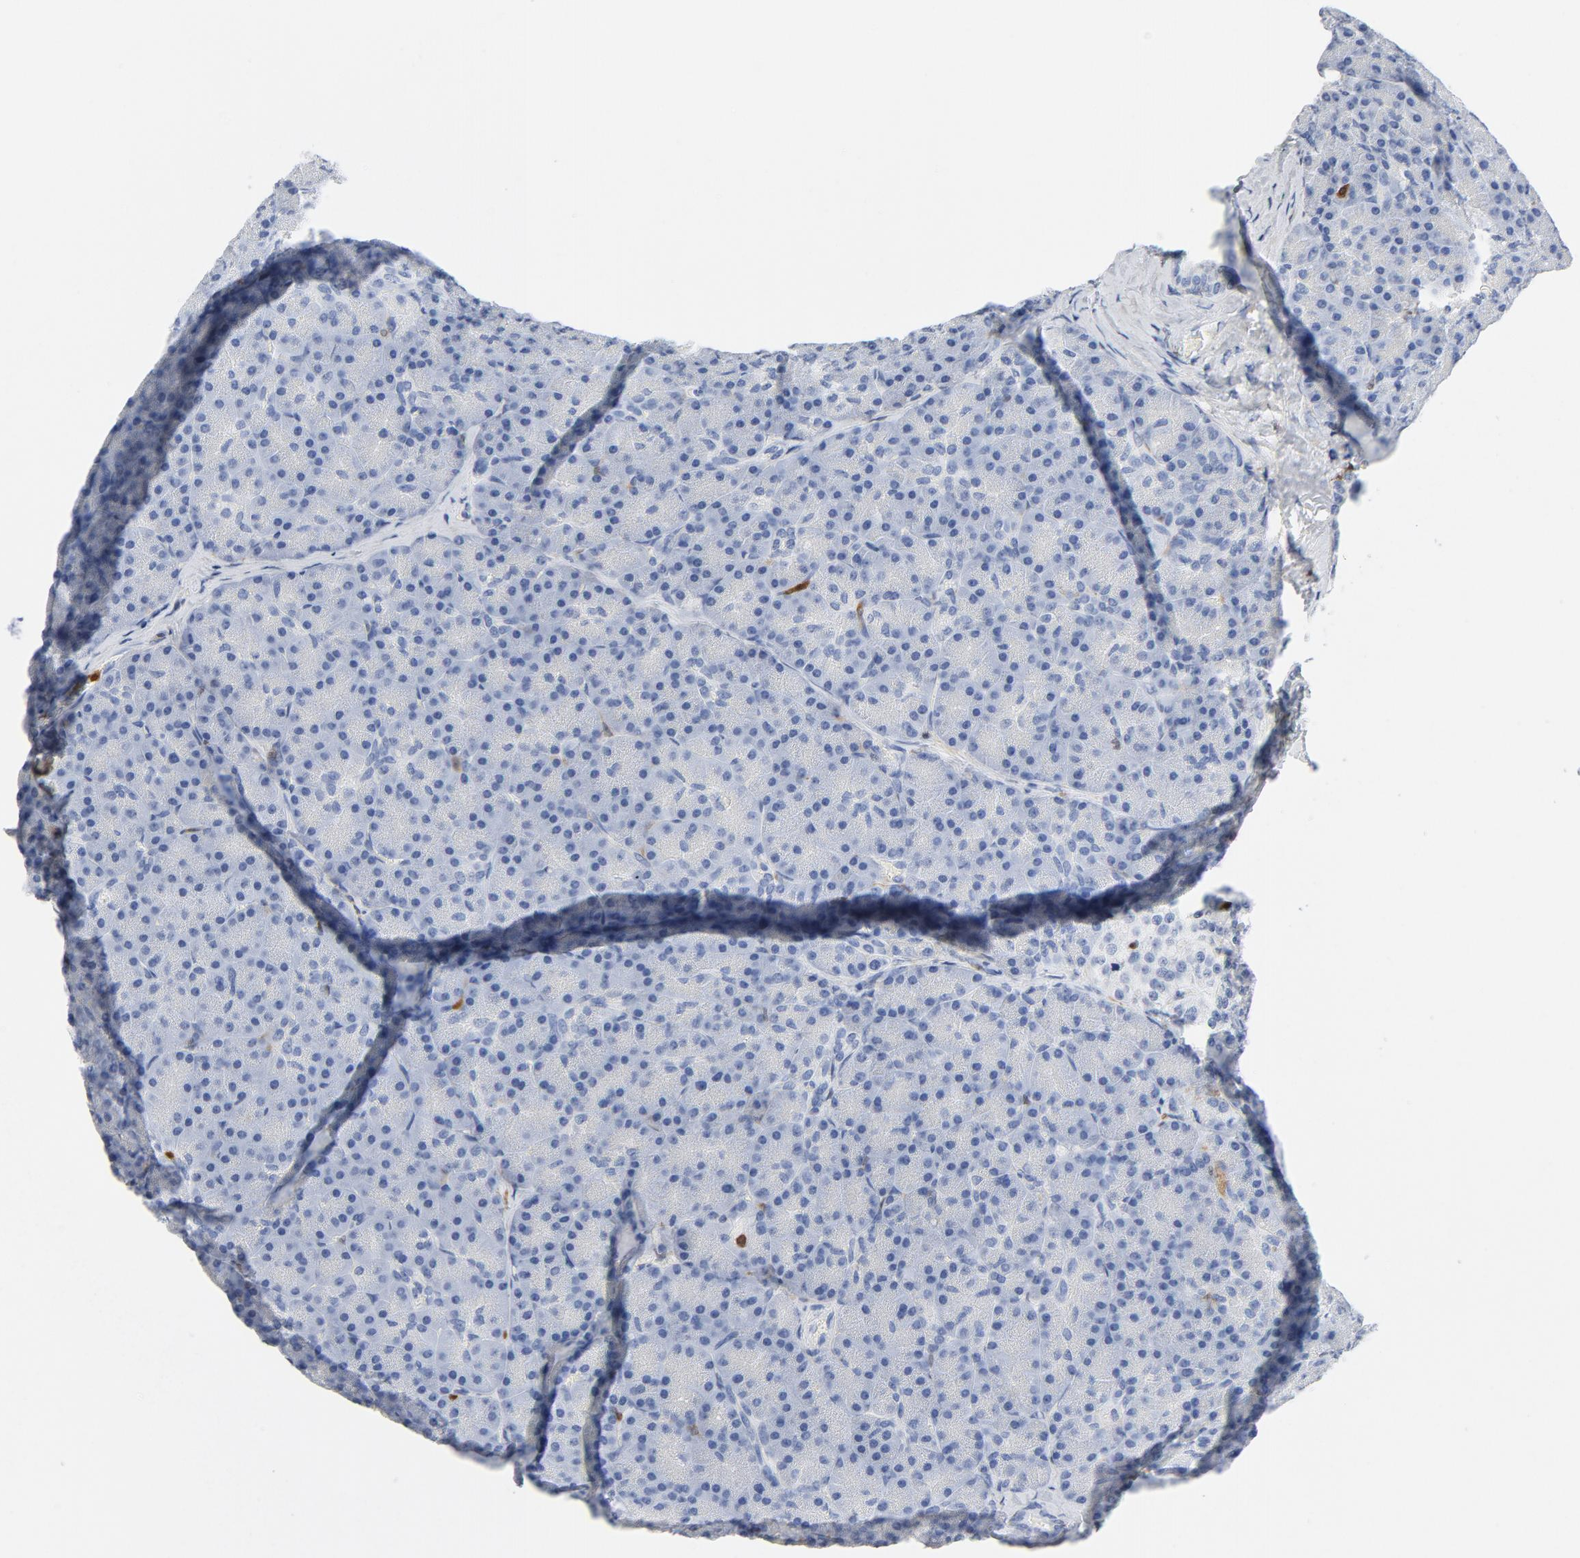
{"staining": {"intensity": "negative", "quantity": "none", "location": "none"}, "tissue": "pancreas", "cell_type": "Exocrine glandular cells", "image_type": "normal", "snomed": [{"axis": "morphology", "description": "Normal tissue, NOS"}, {"axis": "topography", "description": "Pancreas"}], "caption": "Immunohistochemistry (IHC) histopathology image of unremarkable pancreas: human pancreas stained with DAB displays no significant protein positivity in exocrine glandular cells.", "gene": "NCF1", "patient": {"sex": "female", "age": 43}}